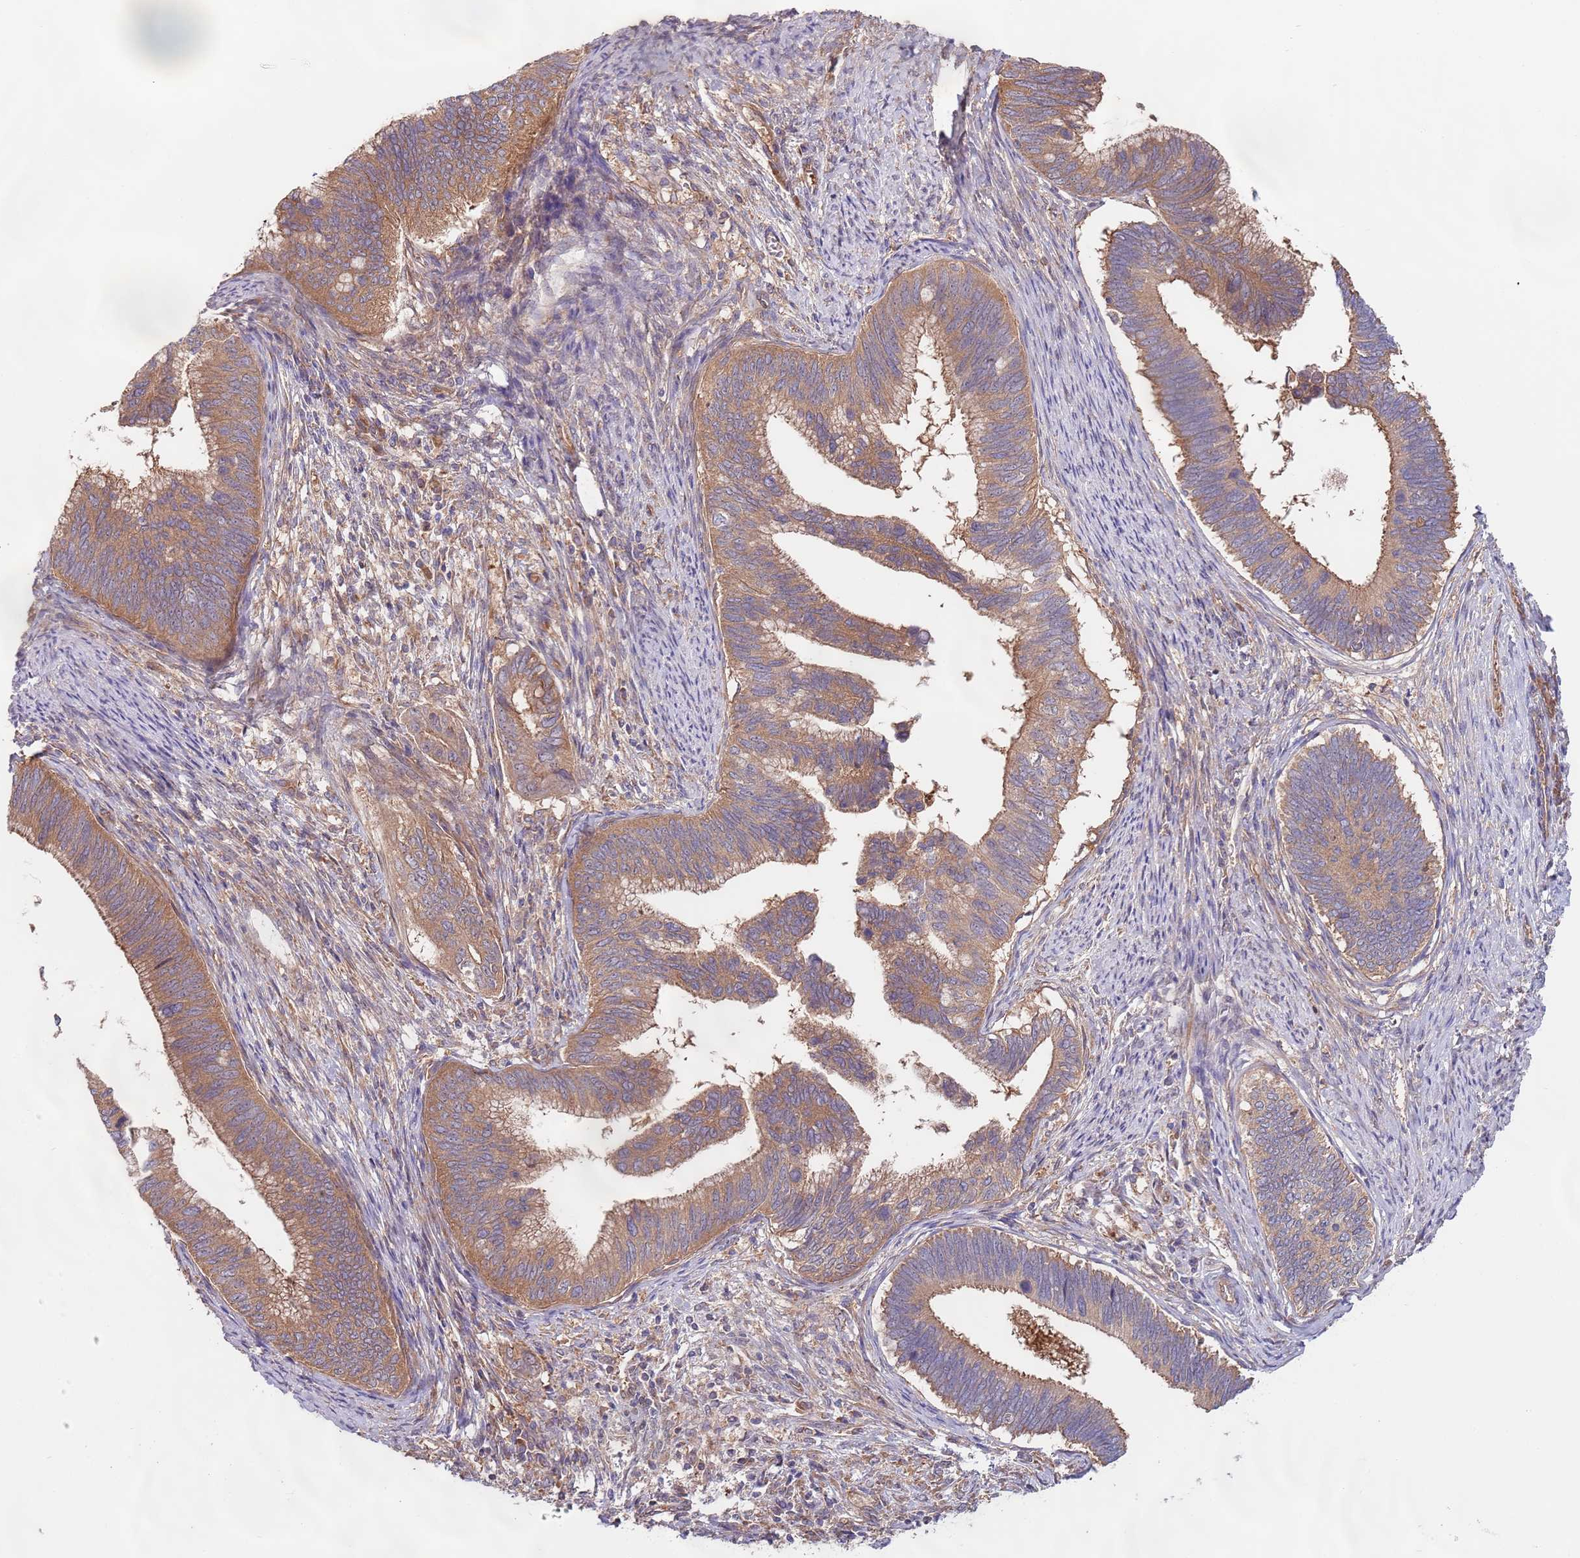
{"staining": {"intensity": "moderate", "quantity": ">75%", "location": "cytoplasmic/membranous"}, "tissue": "cervical cancer", "cell_type": "Tumor cells", "image_type": "cancer", "snomed": [{"axis": "morphology", "description": "Adenocarcinoma, NOS"}, {"axis": "topography", "description": "Cervix"}], "caption": "Cervical adenocarcinoma stained with a protein marker shows moderate staining in tumor cells.", "gene": "EIF3F", "patient": {"sex": "female", "age": 42}}